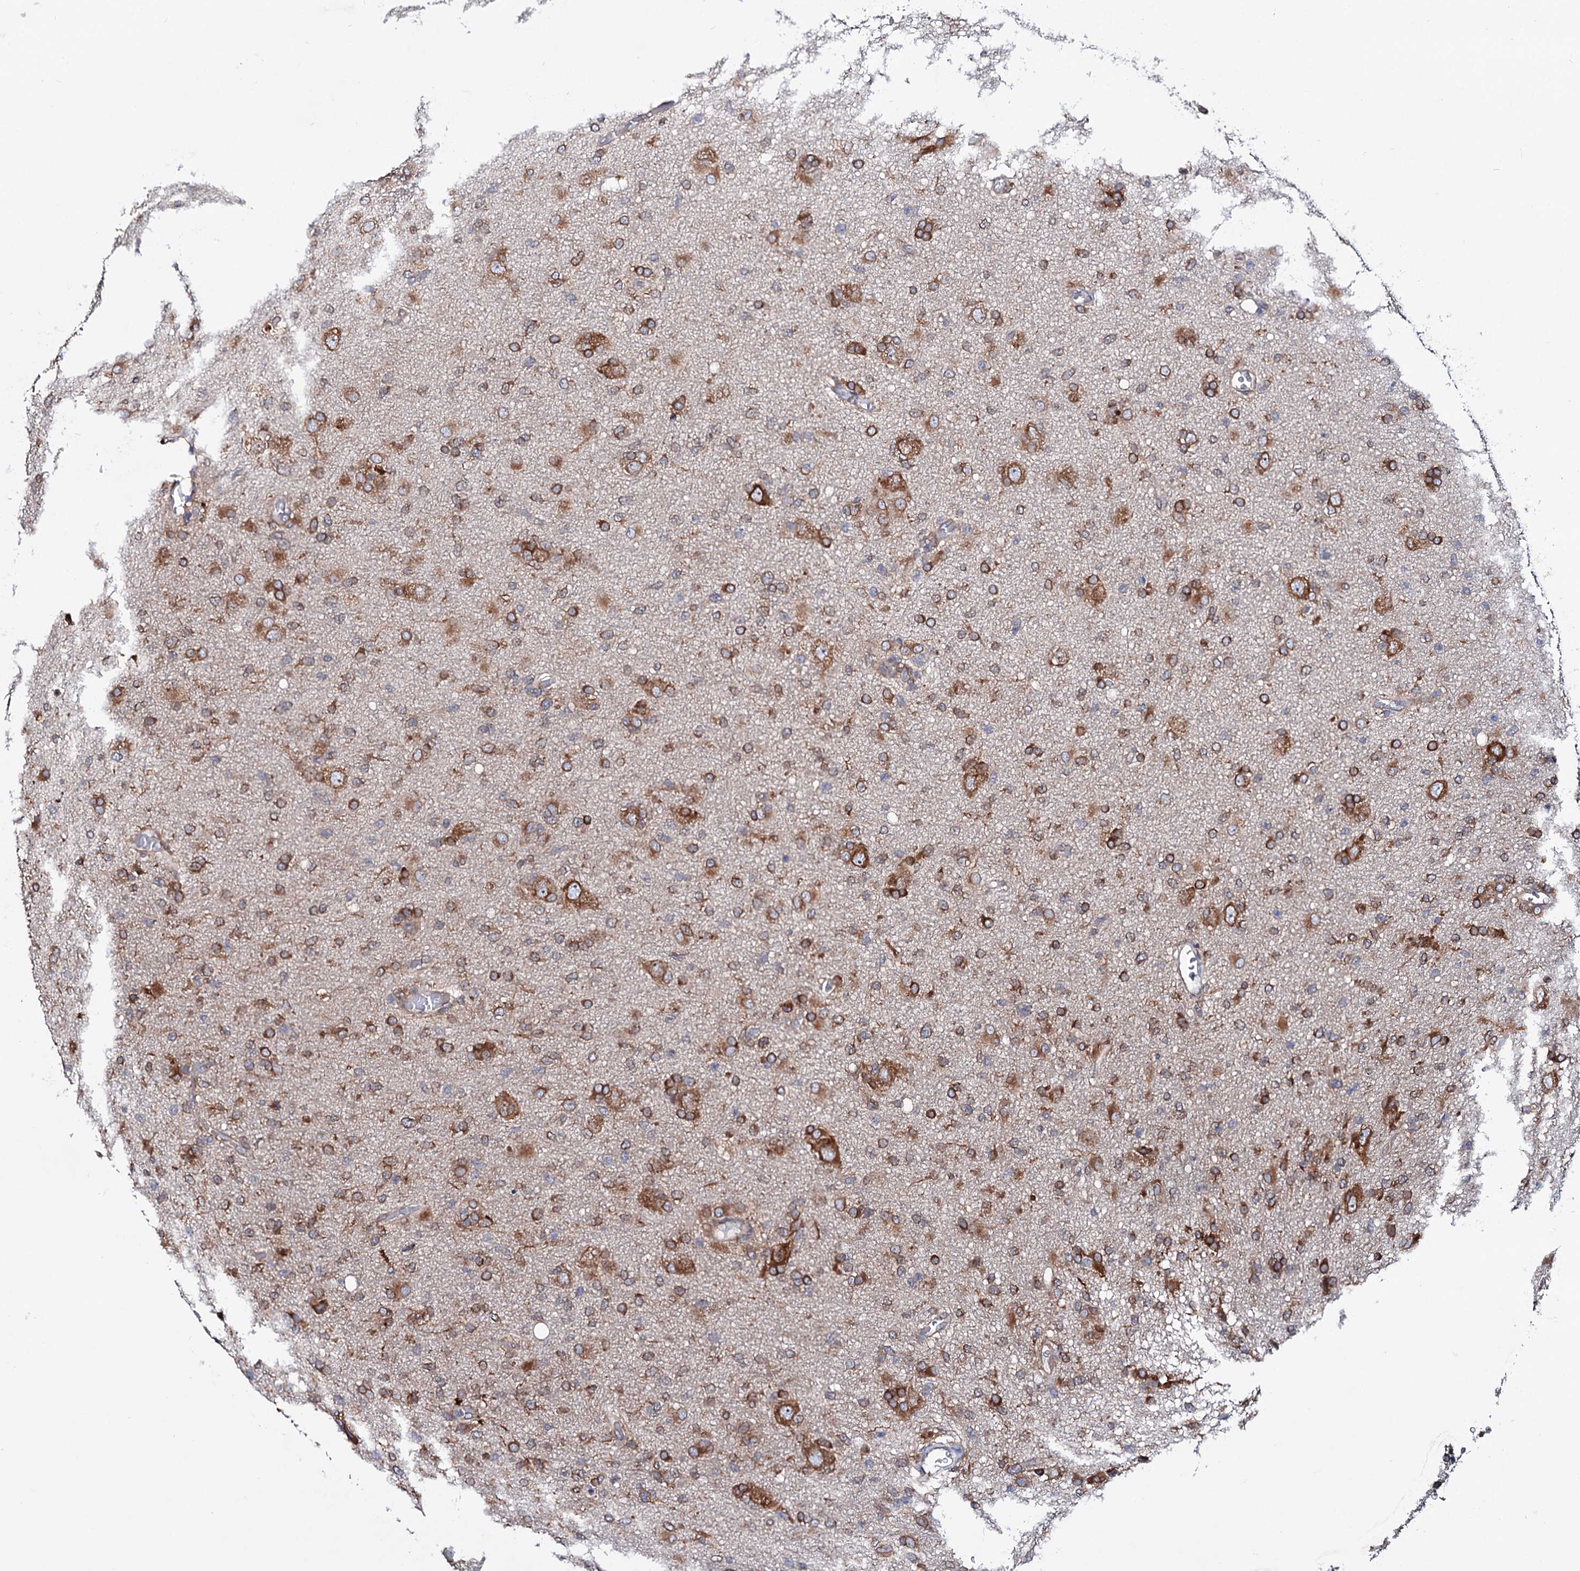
{"staining": {"intensity": "strong", "quantity": ">75%", "location": "cytoplasmic/membranous"}, "tissue": "glioma", "cell_type": "Tumor cells", "image_type": "cancer", "snomed": [{"axis": "morphology", "description": "Glioma, malignant, High grade"}, {"axis": "topography", "description": "Brain"}], "caption": "Immunohistochemical staining of malignant glioma (high-grade) displays high levels of strong cytoplasmic/membranous protein positivity in about >75% of tumor cells. The protein of interest is stained brown, and the nuclei are stained in blue (DAB IHC with brightfield microscopy, high magnification).", "gene": "PTDSS2", "patient": {"sex": "female", "age": 57}}